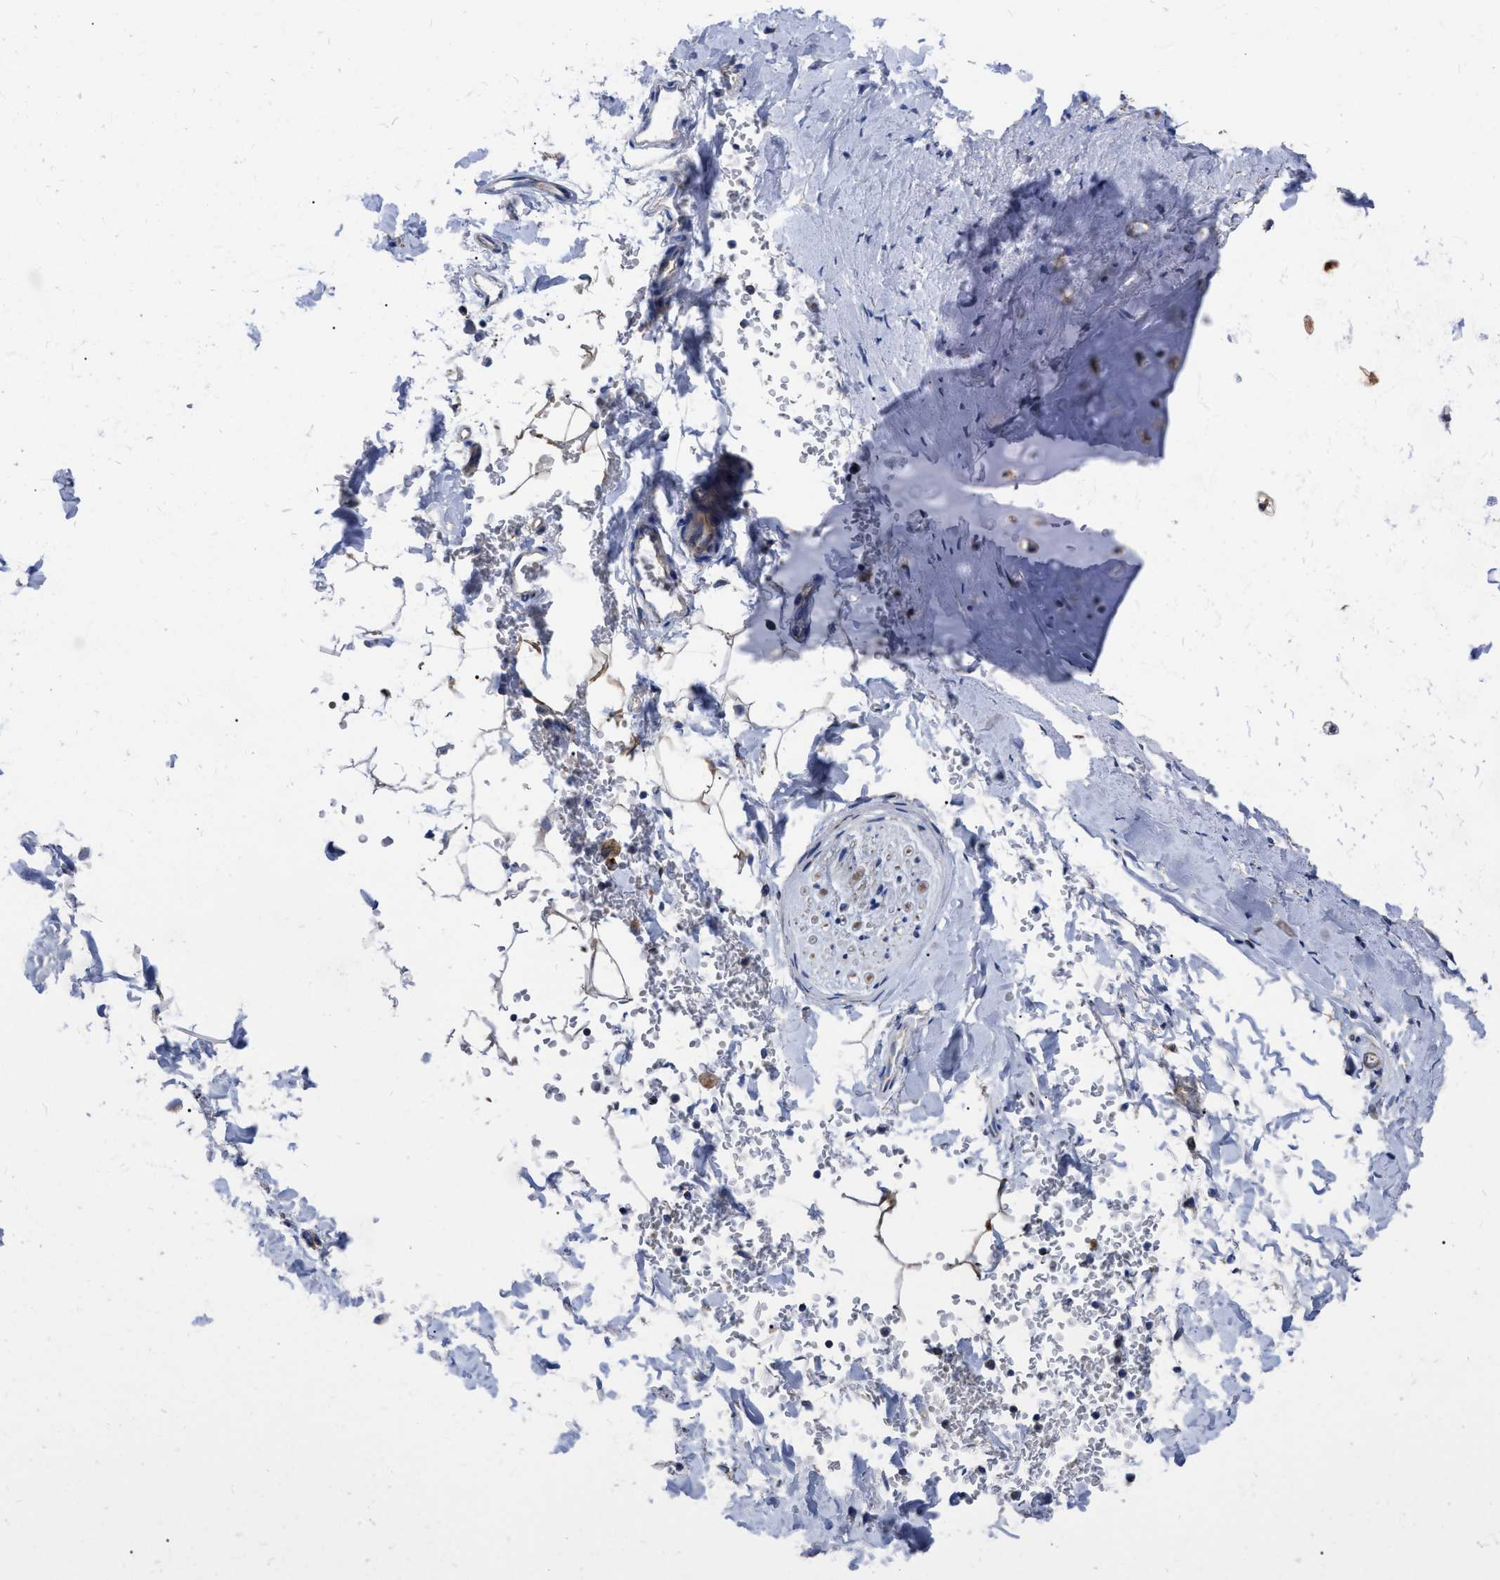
{"staining": {"intensity": "weak", "quantity": "<25%", "location": "cytoplasmic/membranous"}, "tissue": "adipose tissue", "cell_type": "Adipocytes", "image_type": "normal", "snomed": [{"axis": "morphology", "description": "Normal tissue, NOS"}, {"axis": "topography", "description": "Cartilage tissue"}, {"axis": "topography", "description": "Bronchus"}], "caption": "A histopathology image of human adipose tissue is negative for staining in adipocytes. (Brightfield microscopy of DAB immunohistochemistry at high magnification).", "gene": "CDKN2C", "patient": {"sex": "female", "age": 73}}